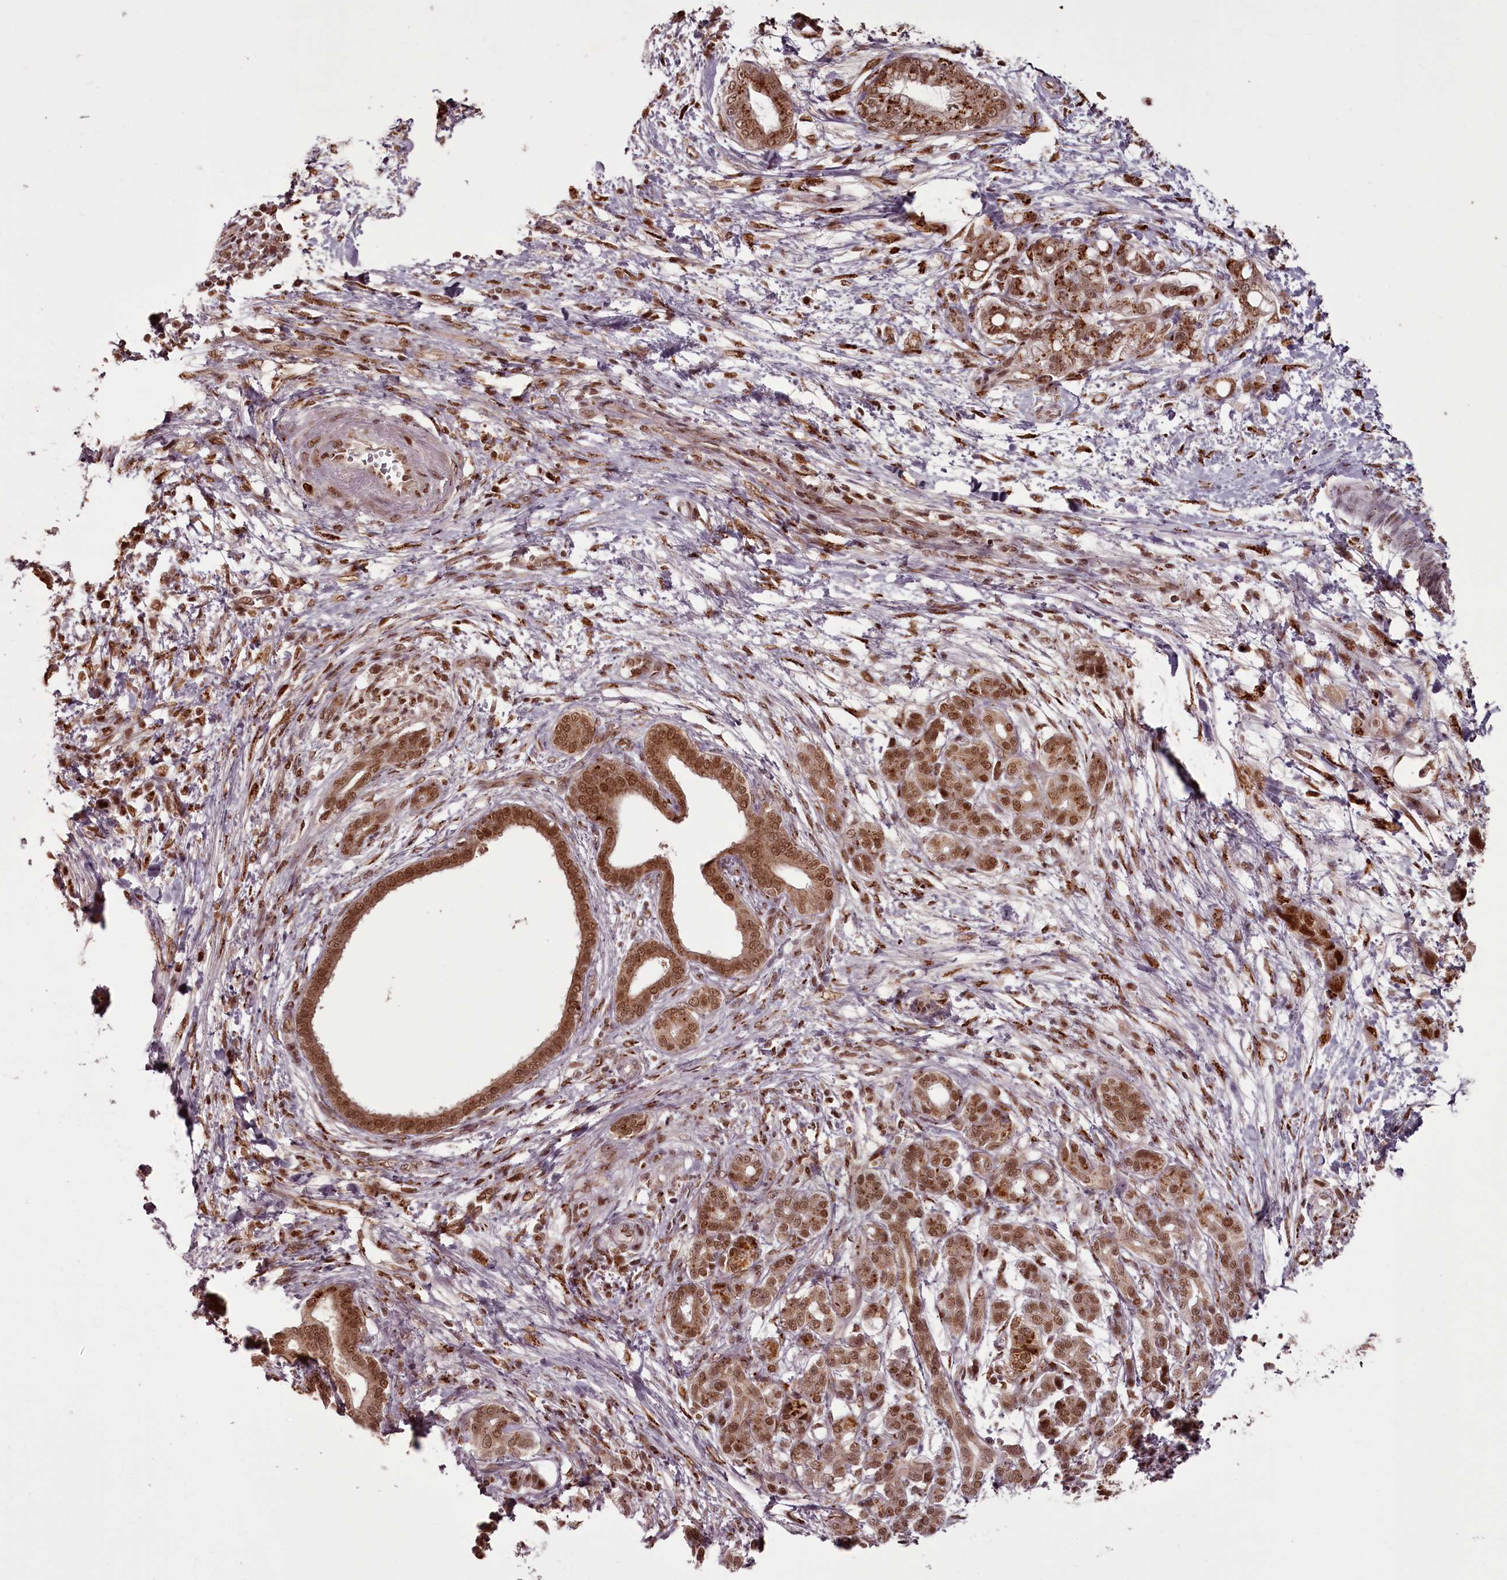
{"staining": {"intensity": "moderate", "quantity": ">75%", "location": "cytoplasmic/membranous,nuclear"}, "tissue": "pancreatic cancer", "cell_type": "Tumor cells", "image_type": "cancer", "snomed": [{"axis": "morphology", "description": "Adenocarcinoma, NOS"}, {"axis": "topography", "description": "Pancreas"}], "caption": "Protein expression analysis of pancreatic cancer (adenocarcinoma) displays moderate cytoplasmic/membranous and nuclear expression in approximately >75% of tumor cells.", "gene": "CEP83", "patient": {"sex": "female", "age": 55}}